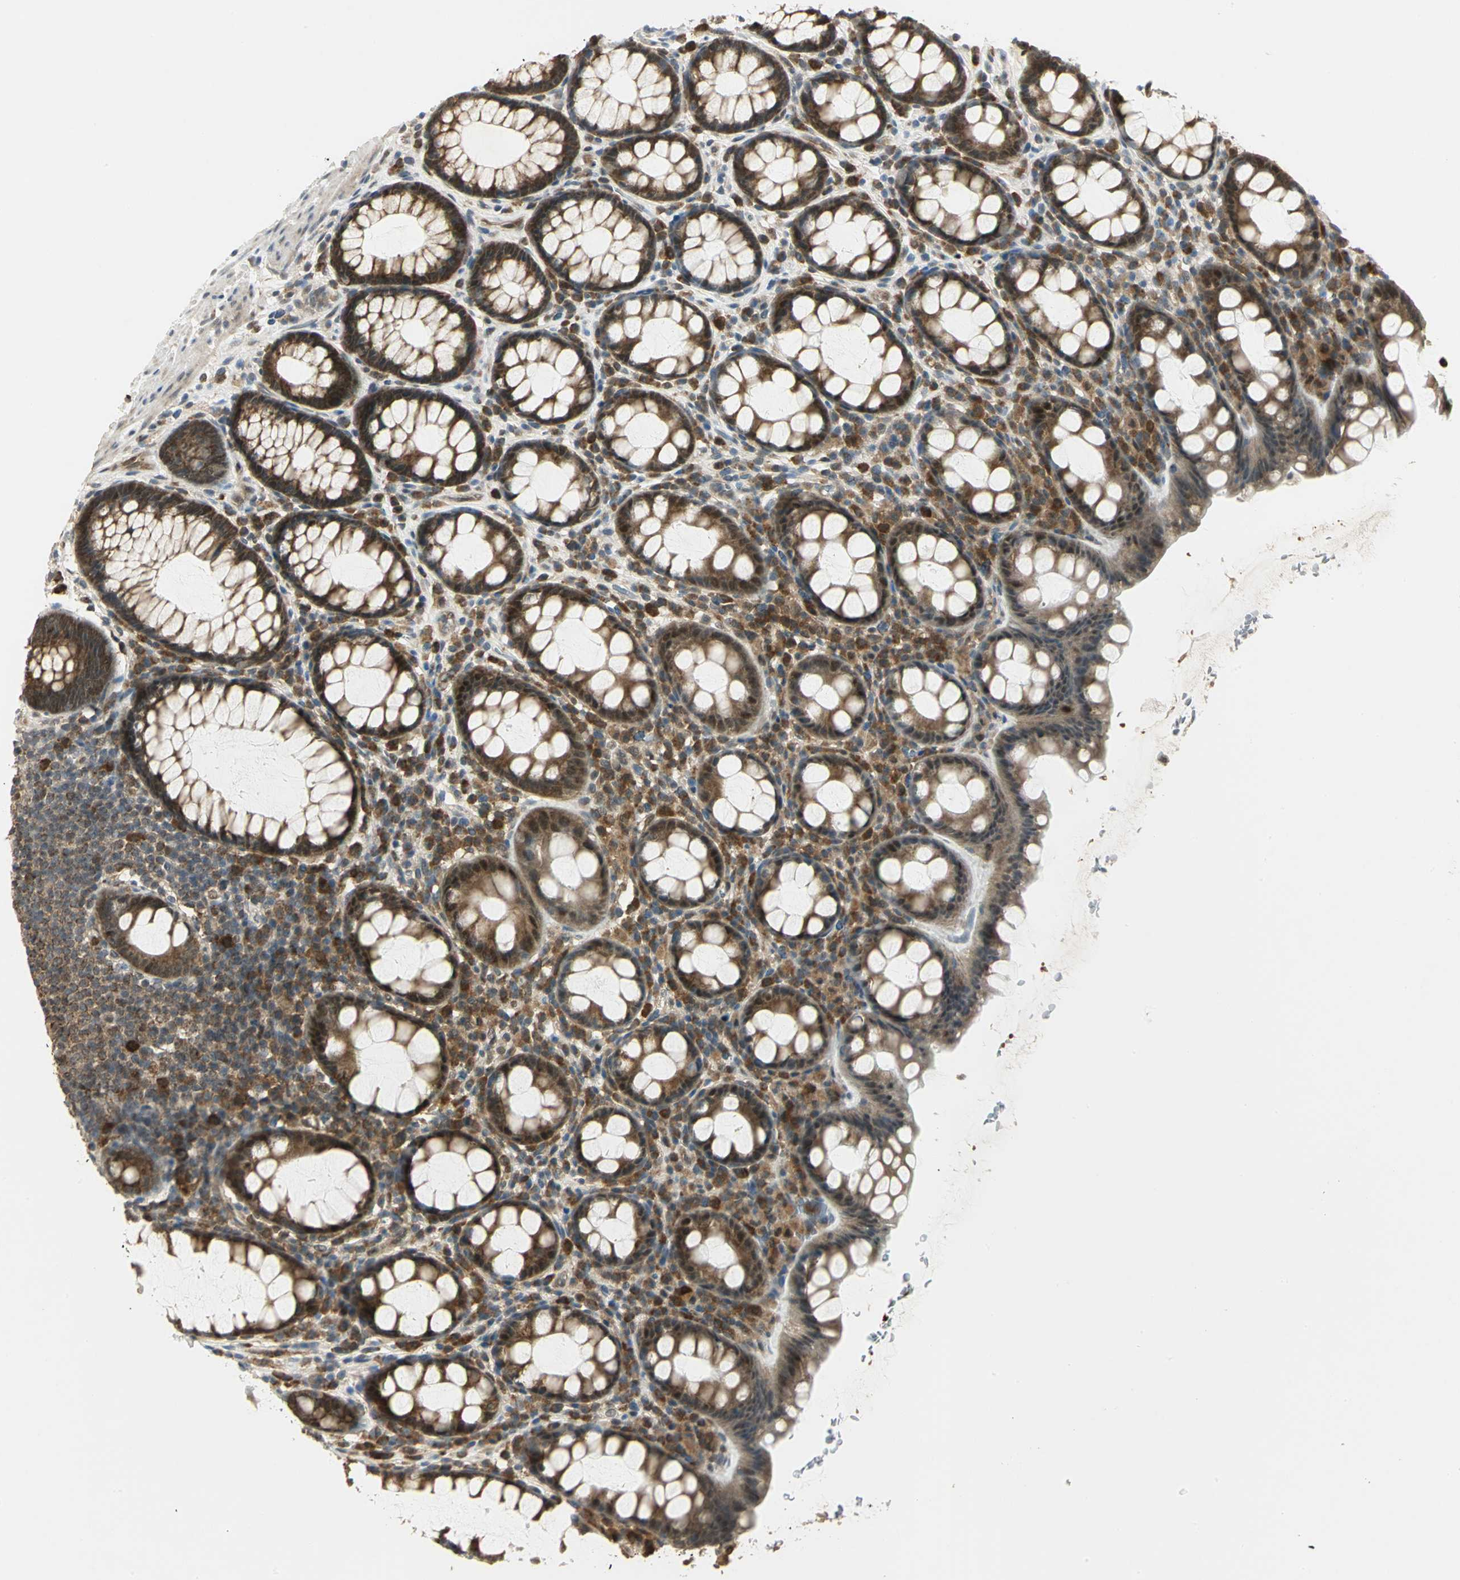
{"staining": {"intensity": "moderate", "quantity": ">75%", "location": "cytoplasmic/membranous,nuclear"}, "tissue": "rectum", "cell_type": "Glandular cells", "image_type": "normal", "snomed": [{"axis": "morphology", "description": "Normal tissue, NOS"}, {"axis": "topography", "description": "Rectum"}], "caption": "Rectum stained with DAB (3,3'-diaminobenzidine) IHC reveals medium levels of moderate cytoplasmic/membranous,nuclear expression in about >75% of glandular cells. The protein of interest is shown in brown color, while the nuclei are stained blue.", "gene": "PSMC4", "patient": {"sex": "male", "age": 92}}